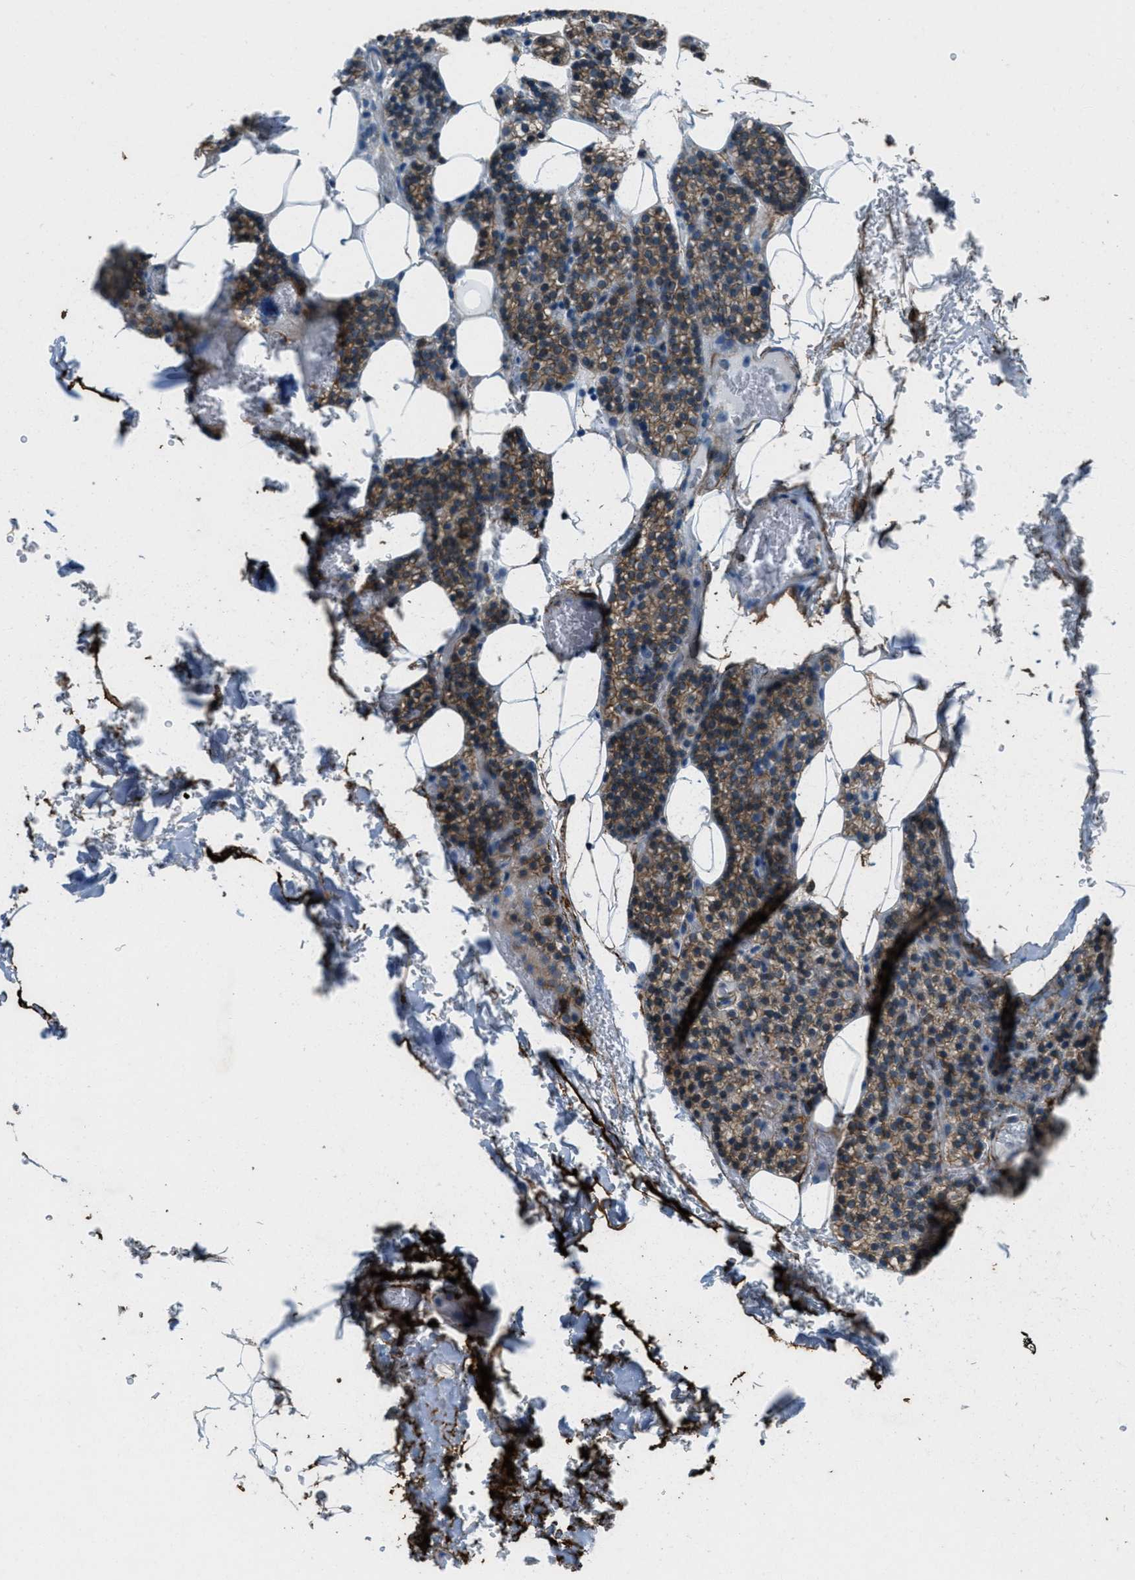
{"staining": {"intensity": "moderate", "quantity": ">75%", "location": "cytoplasmic/membranous,nuclear"}, "tissue": "parathyroid gland", "cell_type": "Glandular cells", "image_type": "normal", "snomed": [{"axis": "morphology", "description": "Normal tissue, NOS"}, {"axis": "morphology", "description": "Inflammation chronic"}, {"axis": "morphology", "description": "Goiter, colloid"}, {"axis": "topography", "description": "Thyroid gland"}, {"axis": "topography", "description": "Parathyroid gland"}], "caption": "Approximately >75% of glandular cells in benign parathyroid gland exhibit moderate cytoplasmic/membranous,nuclear protein expression as visualized by brown immunohistochemical staining.", "gene": "FBN1", "patient": {"sex": "male", "age": 65}}